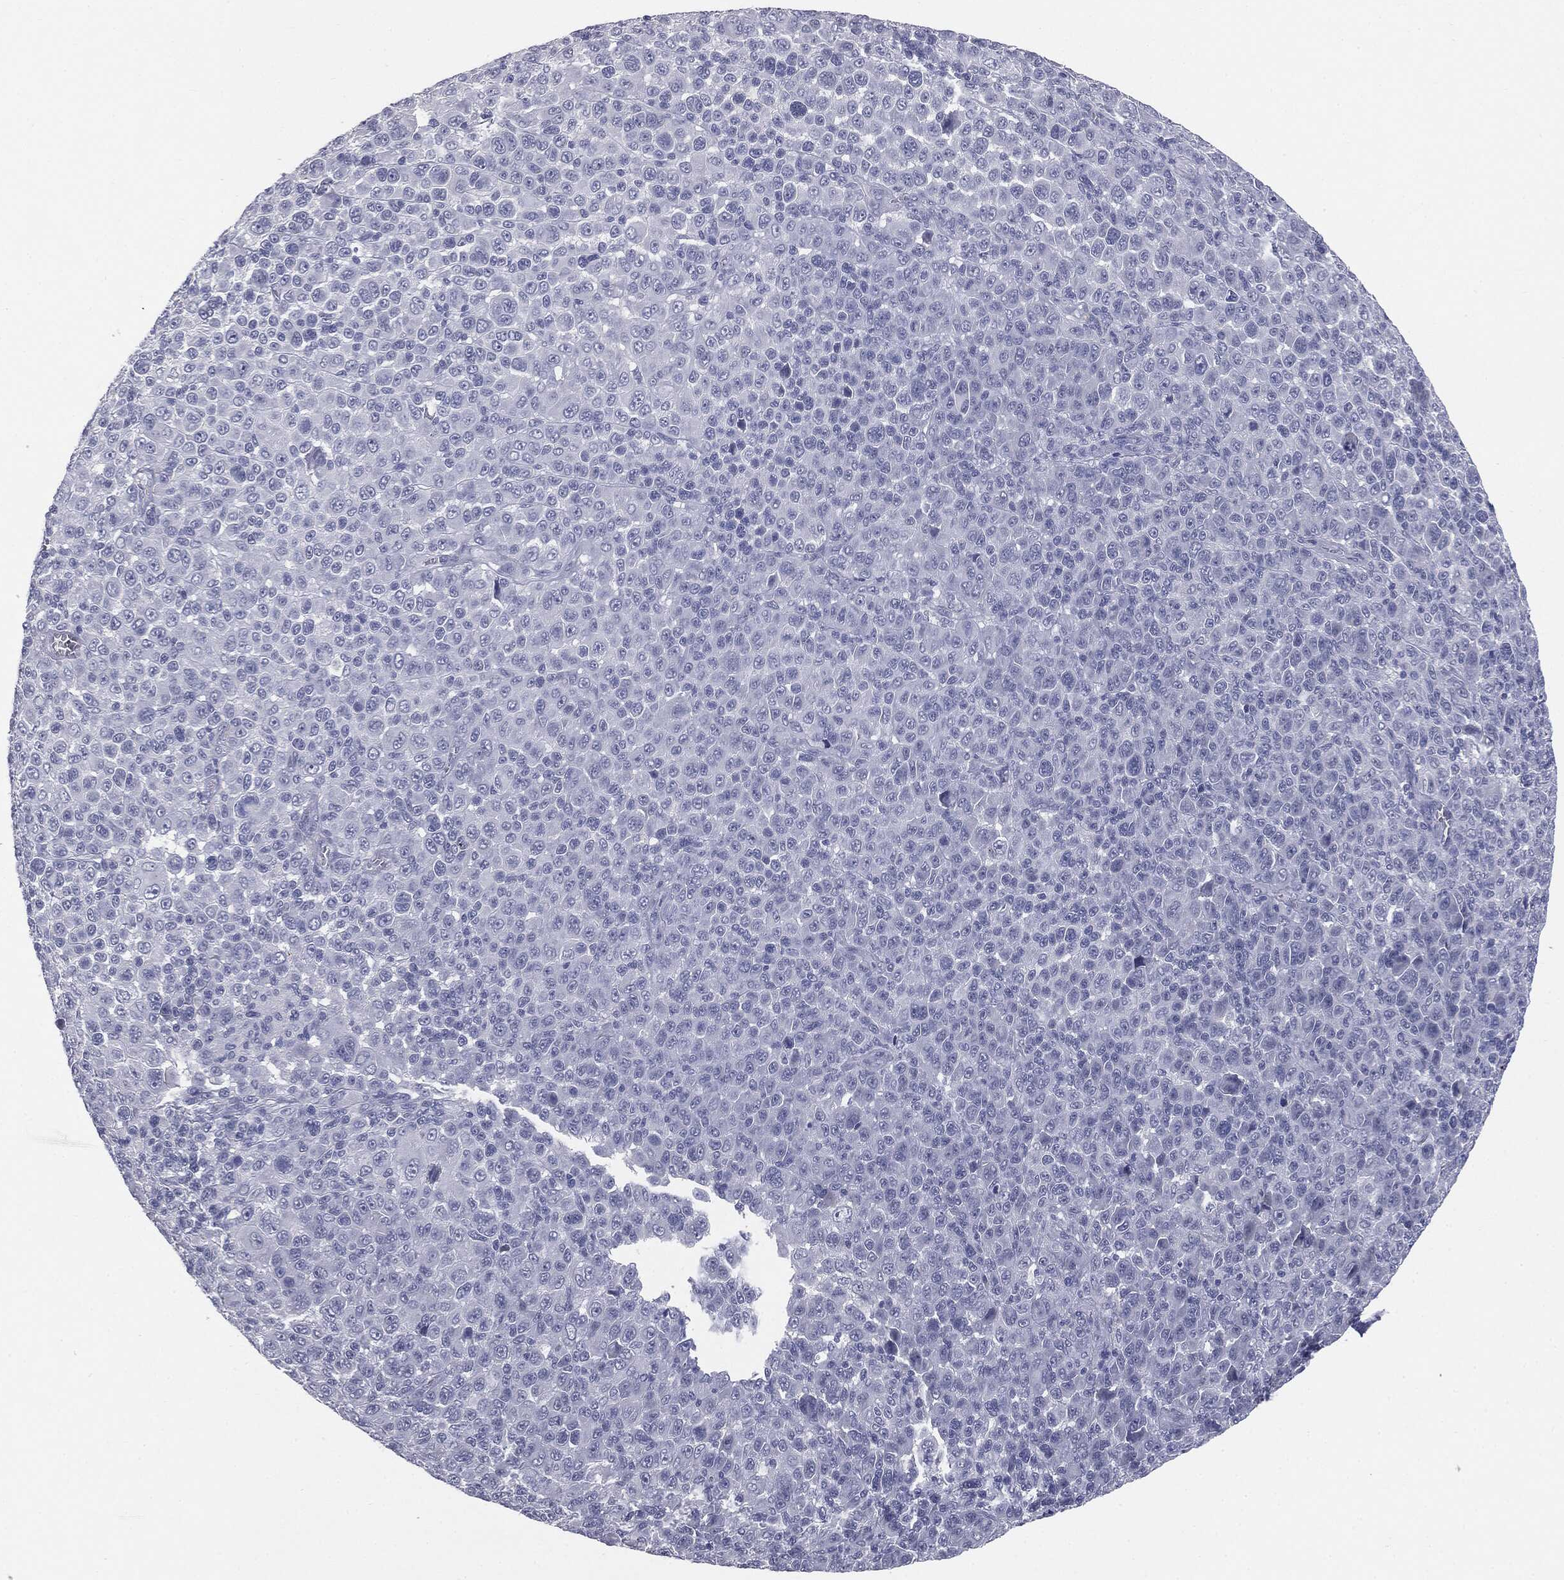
{"staining": {"intensity": "negative", "quantity": "none", "location": "none"}, "tissue": "melanoma", "cell_type": "Tumor cells", "image_type": "cancer", "snomed": [{"axis": "morphology", "description": "Malignant melanoma, NOS"}, {"axis": "topography", "description": "Skin"}], "caption": "IHC of melanoma reveals no staining in tumor cells.", "gene": "MUC5AC", "patient": {"sex": "female", "age": 57}}